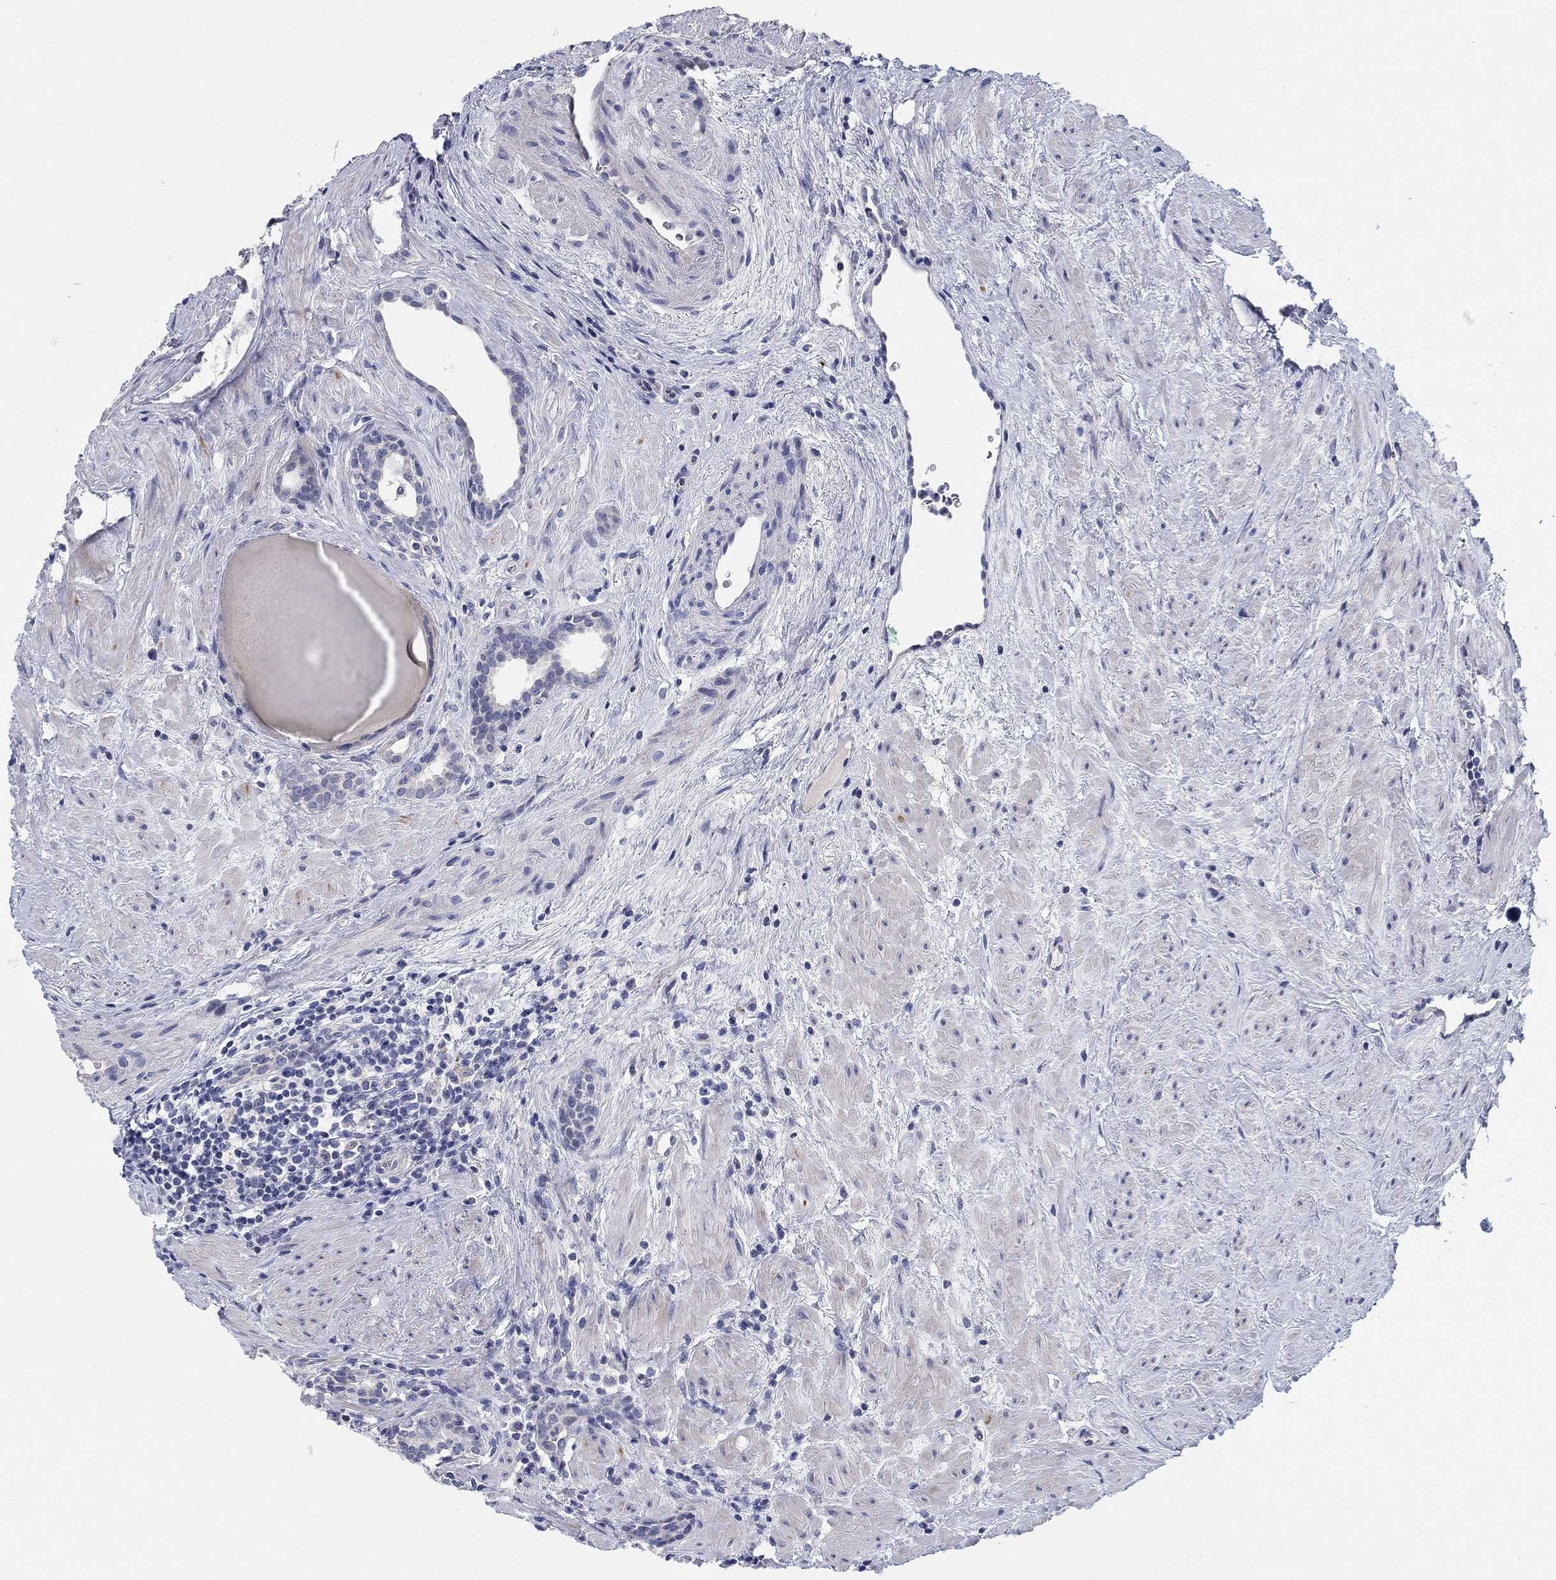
{"staining": {"intensity": "negative", "quantity": "none", "location": "none"}, "tissue": "prostate cancer", "cell_type": "Tumor cells", "image_type": "cancer", "snomed": [{"axis": "morphology", "description": "Adenocarcinoma, NOS"}, {"axis": "morphology", "description": "Adenocarcinoma, High grade"}, {"axis": "topography", "description": "Prostate"}], "caption": "Immunohistochemistry histopathology image of adenocarcinoma (high-grade) (prostate) stained for a protein (brown), which demonstrates no staining in tumor cells.", "gene": "SMIM18", "patient": {"sex": "male", "age": 64}}